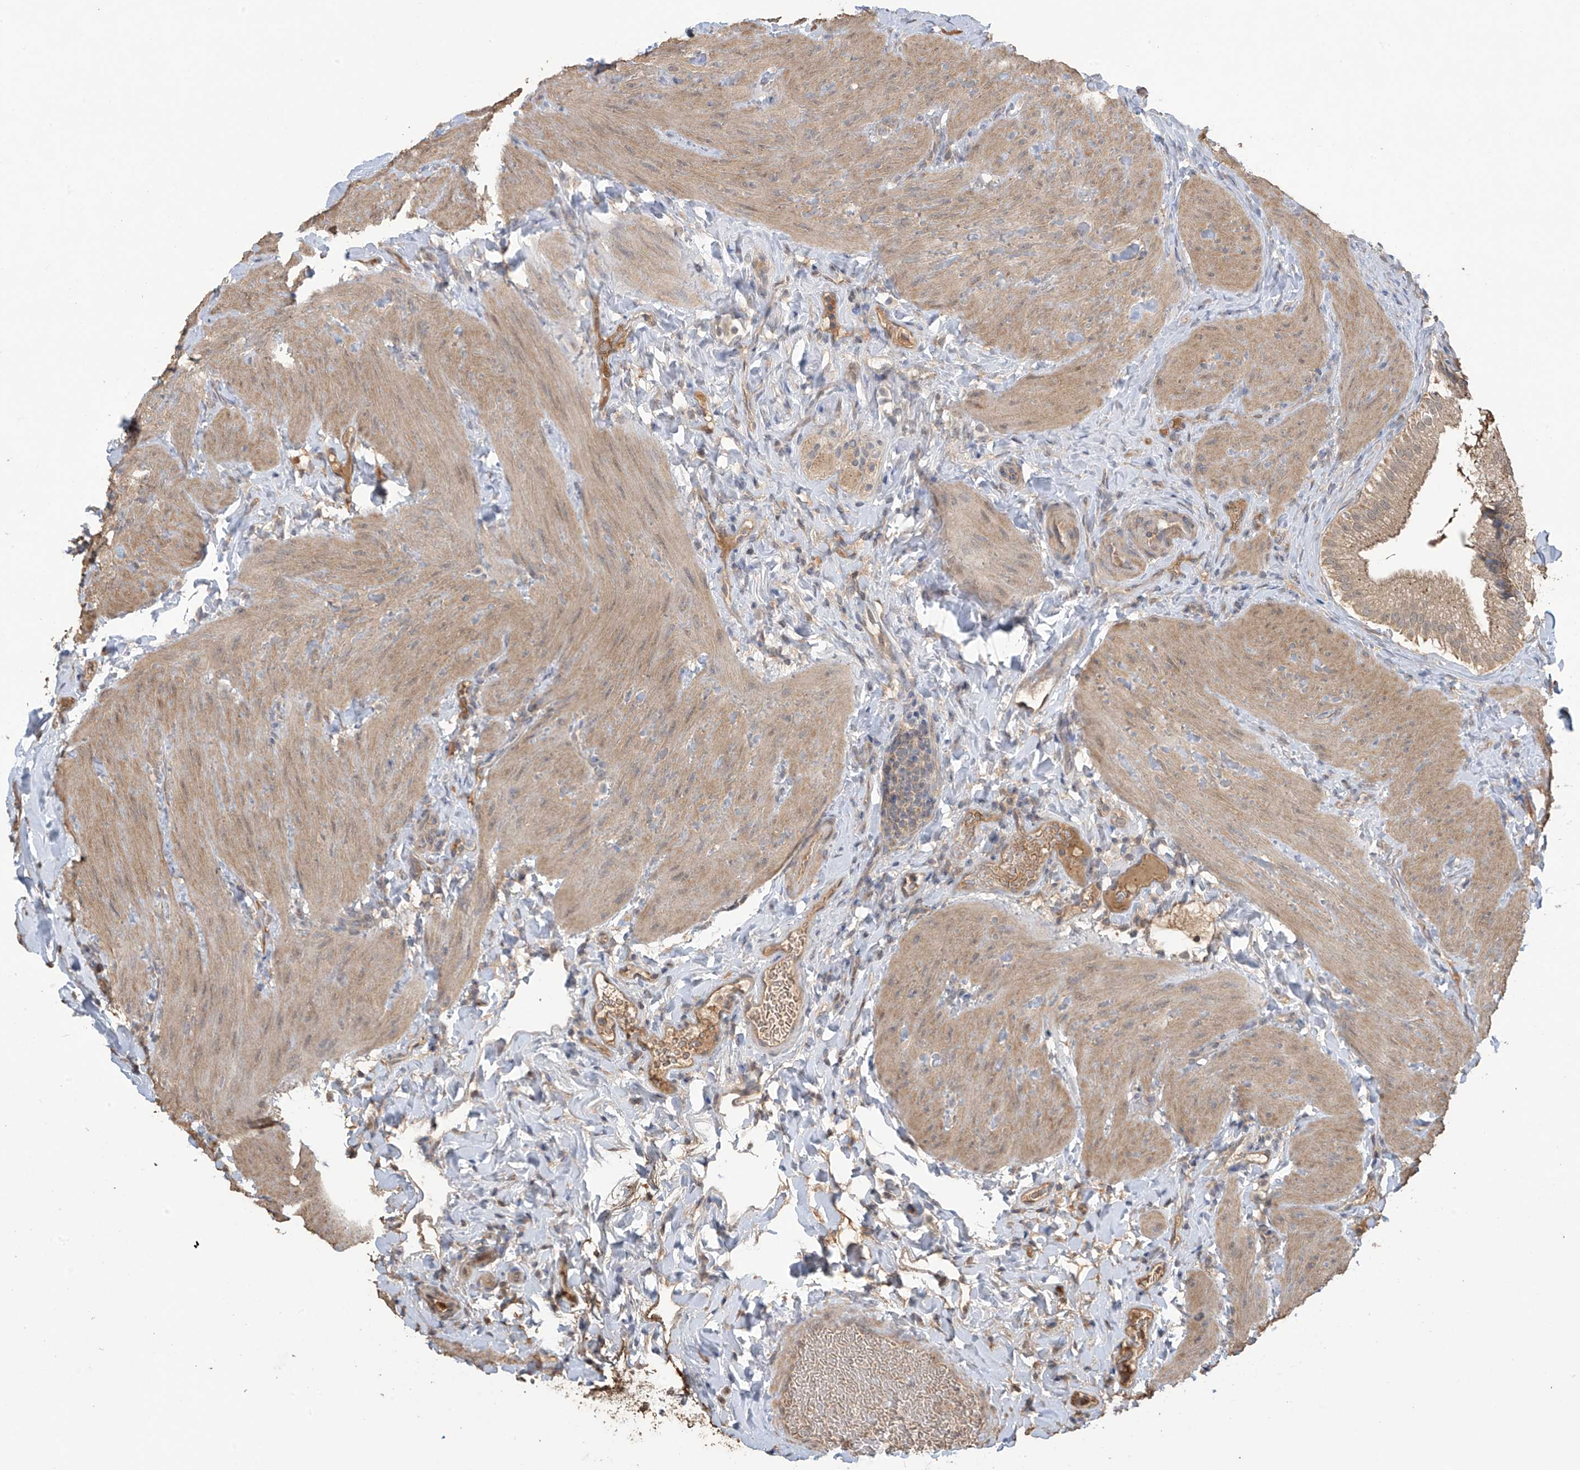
{"staining": {"intensity": "moderate", "quantity": ">75%", "location": "cytoplasmic/membranous"}, "tissue": "gallbladder", "cell_type": "Glandular cells", "image_type": "normal", "snomed": [{"axis": "morphology", "description": "Normal tissue, NOS"}, {"axis": "topography", "description": "Gallbladder"}], "caption": "The photomicrograph exhibits staining of benign gallbladder, revealing moderate cytoplasmic/membranous protein positivity (brown color) within glandular cells. (Stains: DAB in brown, nuclei in blue, Microscopy: brightfield microscopy at high magnification).", "gene": "SLFN14", "patient": {"sex": "female", "age": 30}}